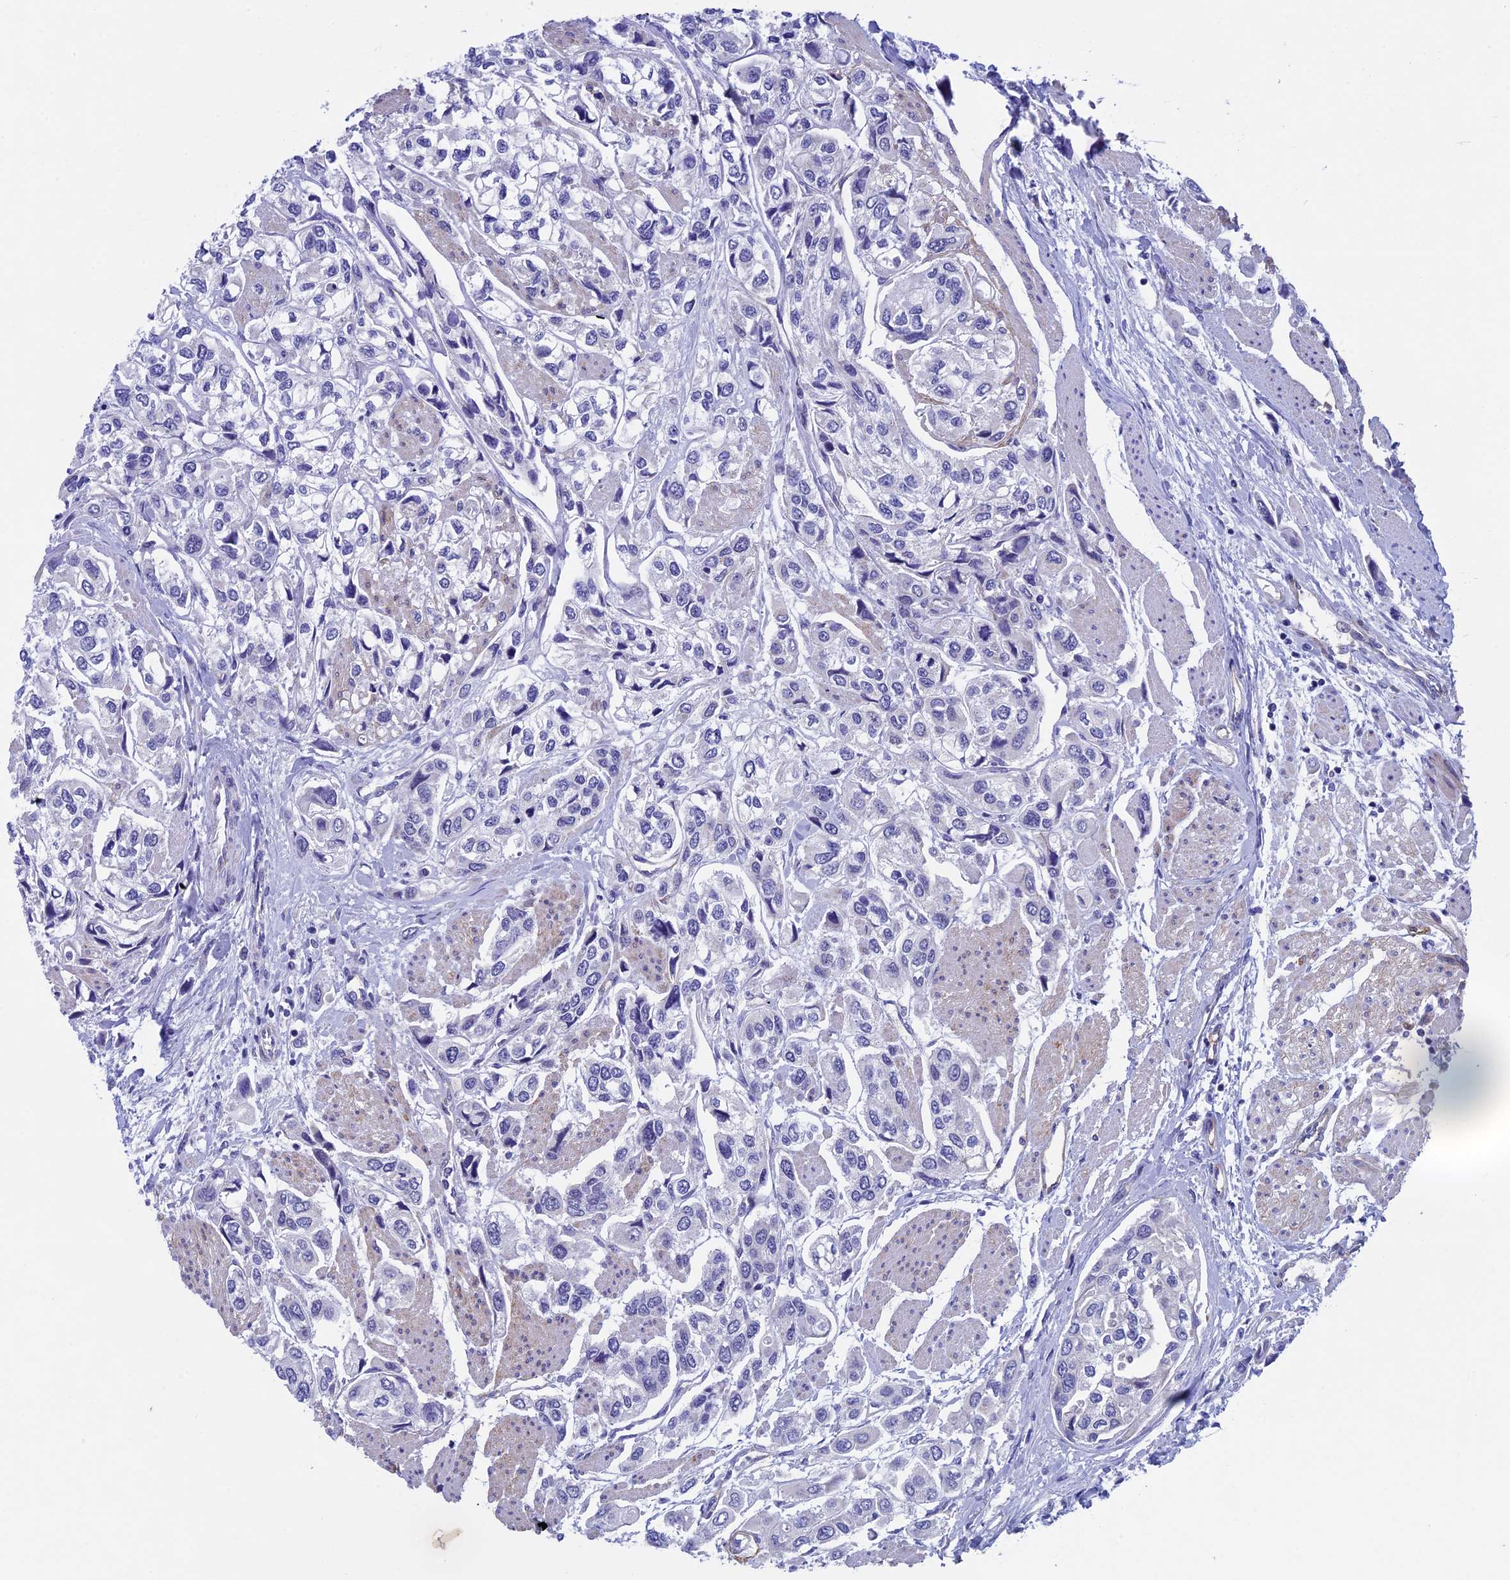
{"staining": {"intensity": "negative", "quantity": "none", "location": "none"}, "tissue": "urothelial cancer", "cell_type": "Tumor cells", "image_type": "cancer", "snomed": [{"axis": "morphology", "description": "Urothelial carcinoma, High grade"}, {"axis": "topography", "description": "Urinary bladder"}], "caption": "The IHC micrograph has no significant staining in tumor cells of urothelial cancer tissue. (Stains: DAB (3,3'-diaminobenzidine) immunohistochemistry with hematoxylin counter stain, Microscopy: brightfield microscopy at high magnification).", "gene": "INSYN1", "patient": {"sex": "male", "age": 67}}